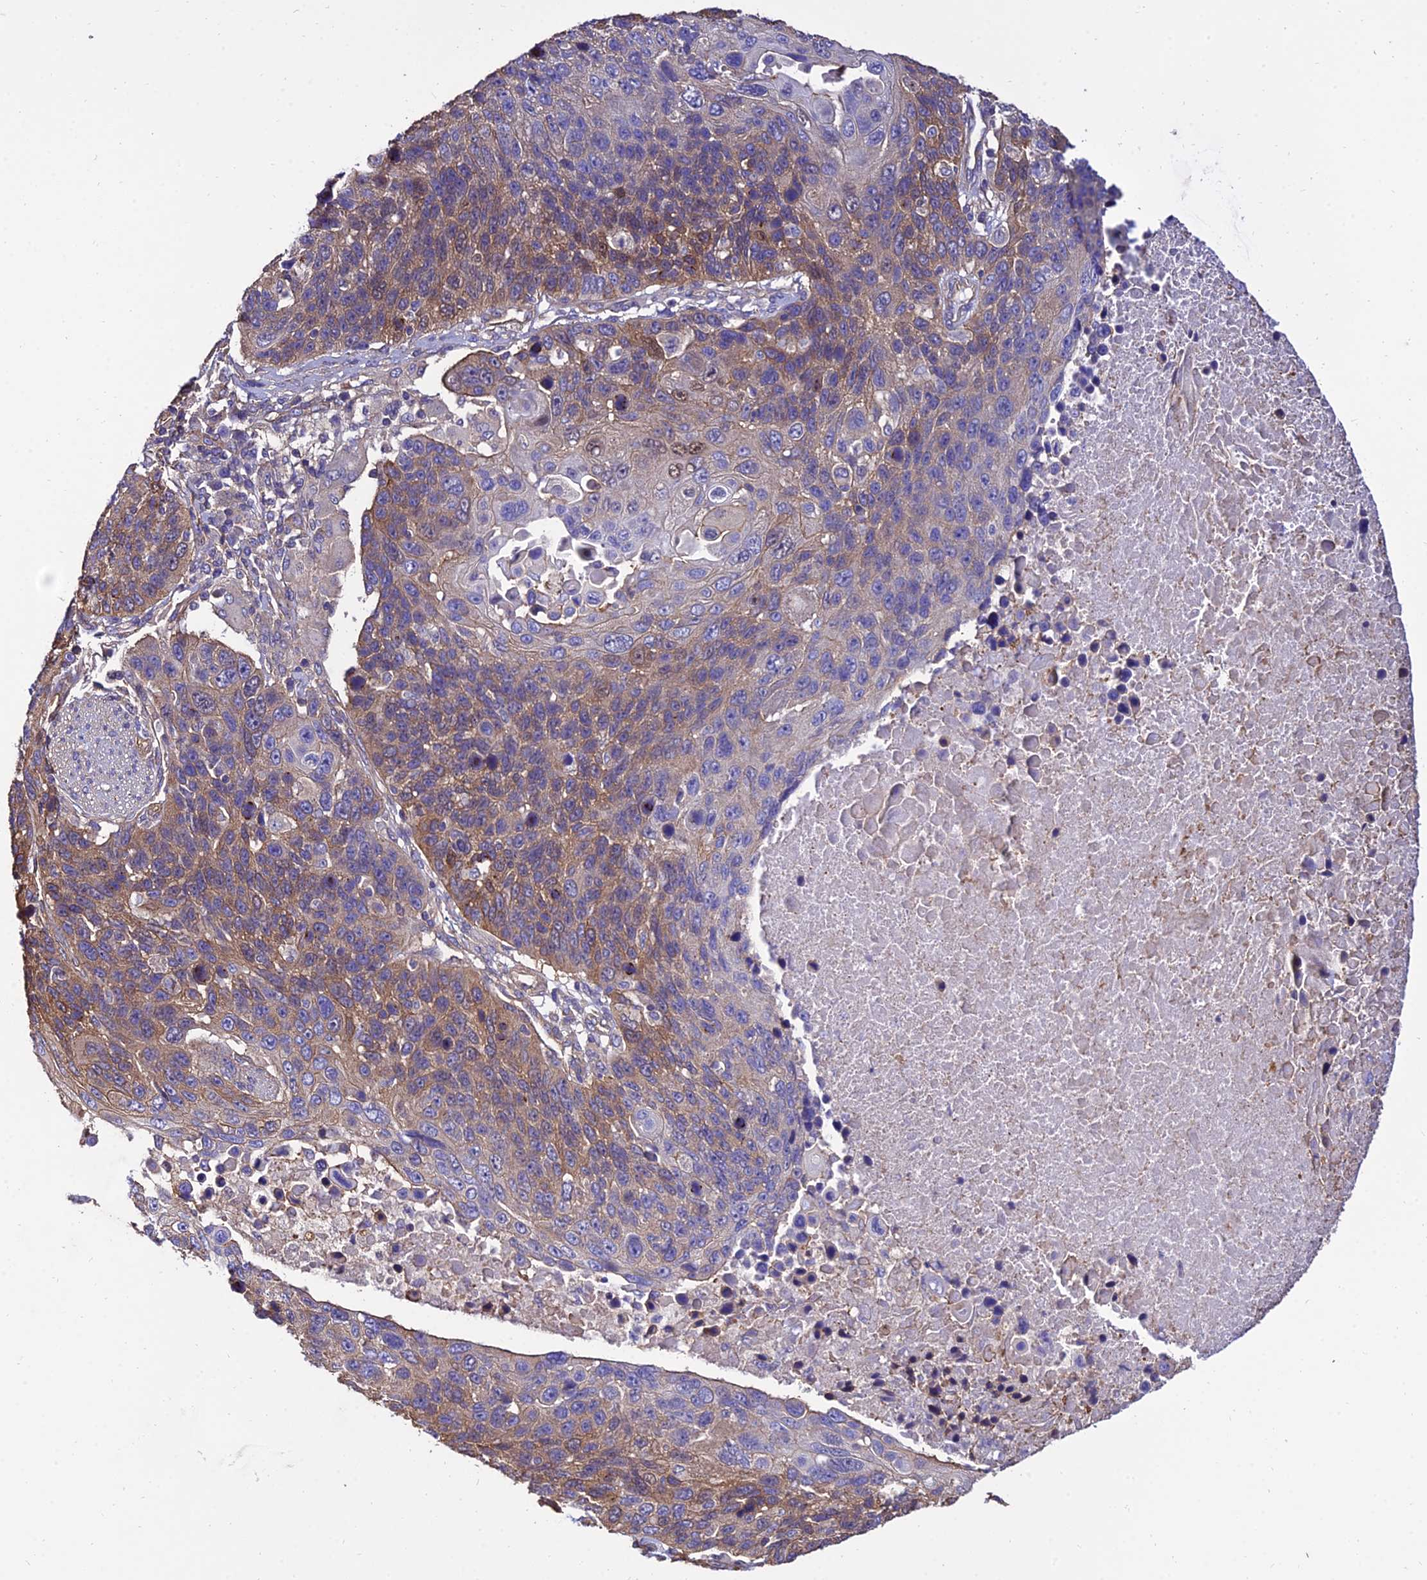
{"staining": {"intensity": "moderate", "quantity": "25%-75%", "location": "cytoplasmic/membranous"}, "tissue": "lung cancer", "cell_type": "Tumor cells", "image_type": "cancer", "snomed": [{"axis": "morphology", "description": "Normal tissue, NOS"}, {"axis": "morphology", "description": "Squamous cell carcinoma, NOS"}, {"axis": "topography", "description": "Lymph node"}, {"axis": "topography", "description": "Lung"}], "caption": "Human lung squamous cell carcinoma stained with a protein marker reveals moderate staining in tumor cells.", "gene": "CALM2", "patient": {"sex": "male", "age": 66}}